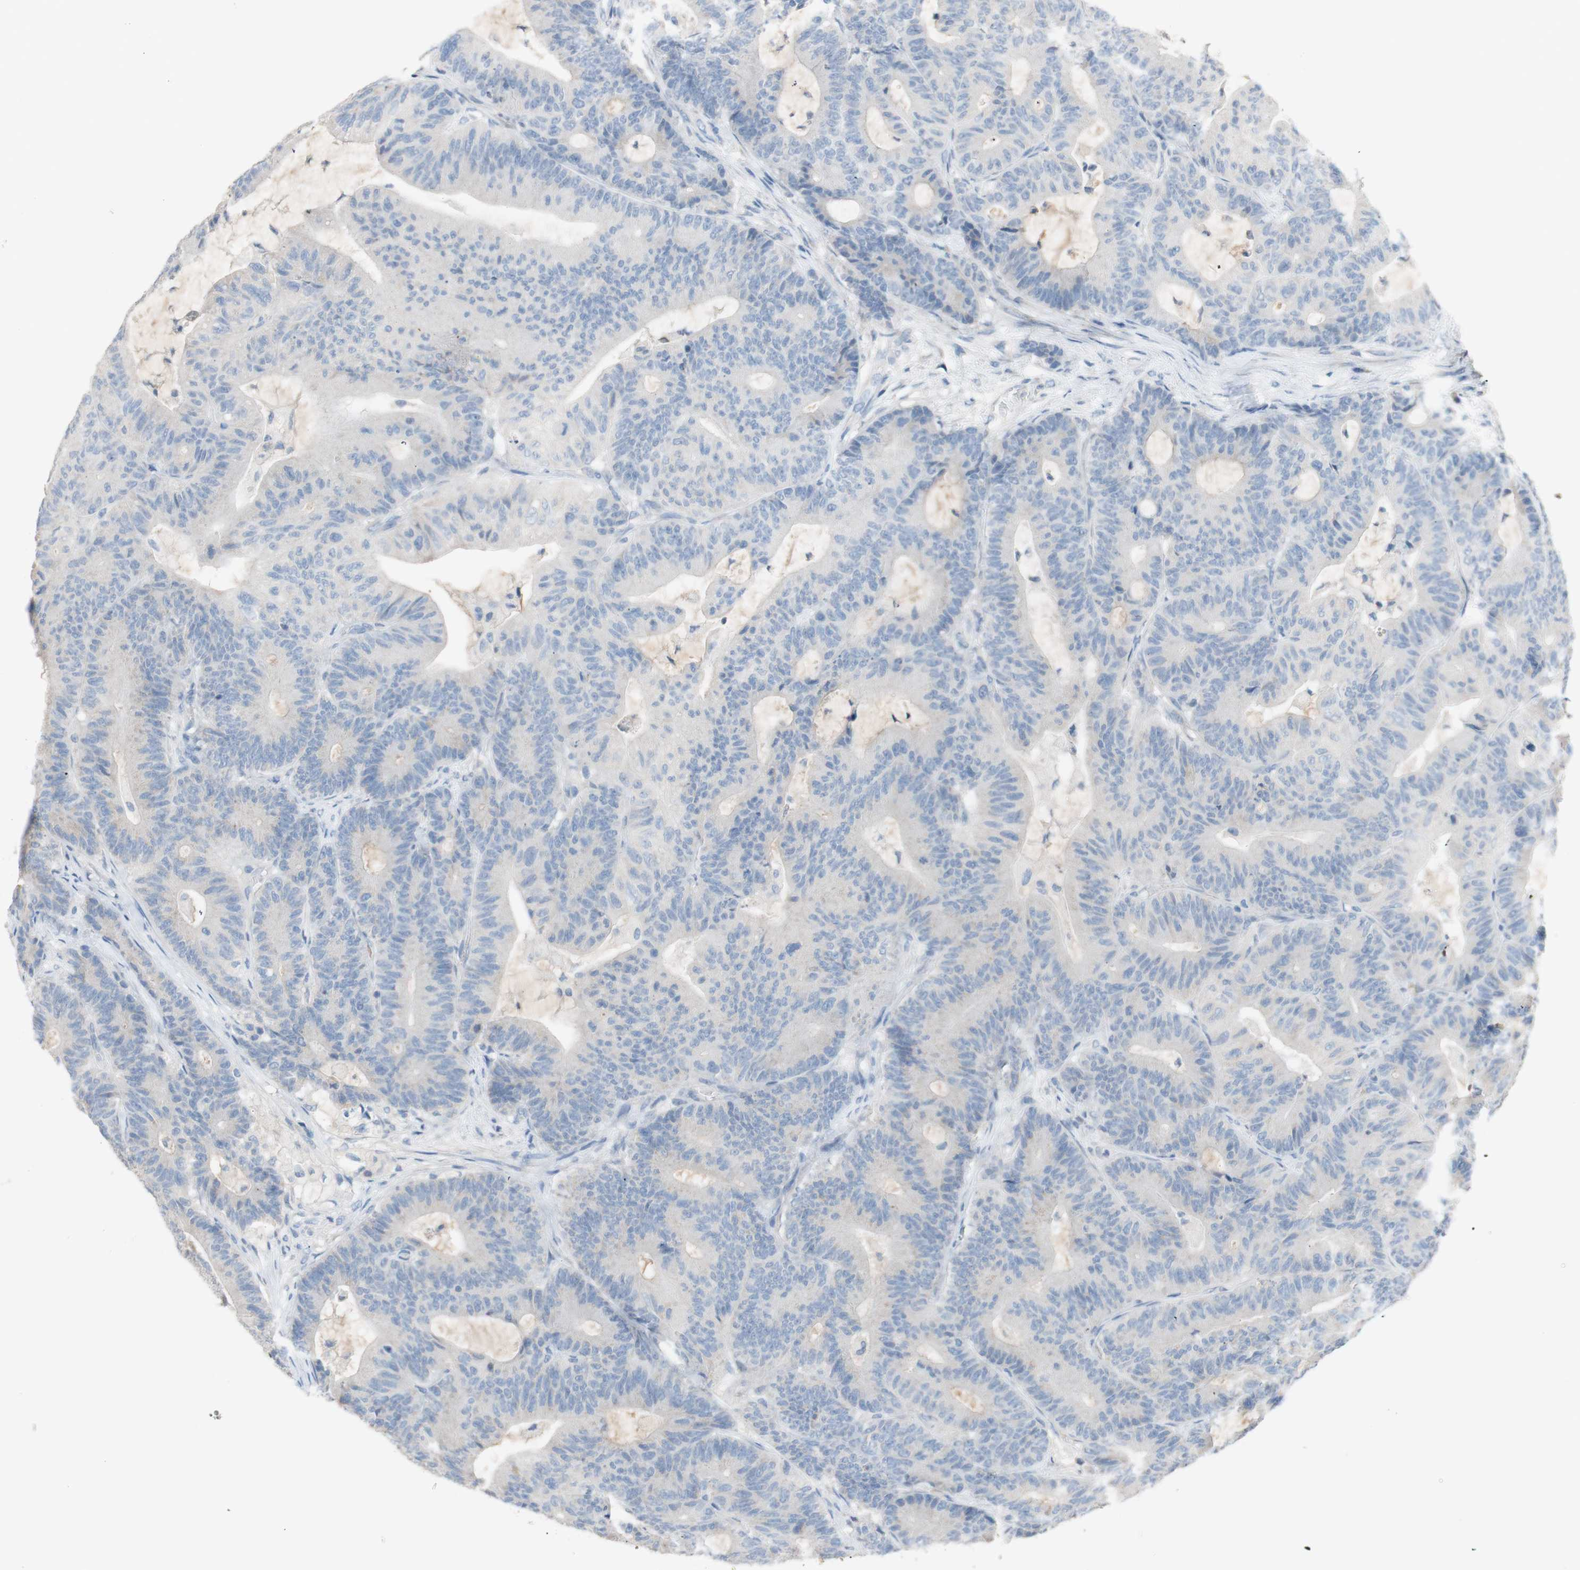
{"staining": {"intensity": "weak", "quantity": "<25%", "location": "cytoplasmic/membranous"}, "tissue": "colorectal cancer", "cell_type": "Tumor cells", "image_type": "cancer", "snomed": [{"axis": "morphology", "description": "Adenocarcinoma, NOS"}, {"axis": "topography", "description": "Colon"}], "caption": "Immunohistochemistry (IHC) of human colorectal cancer (adenocarcinoma) exhibits no positivity in tumor cells.", "gene": "PACSIN1", "patient": {"sex": "female", "age": 84}}